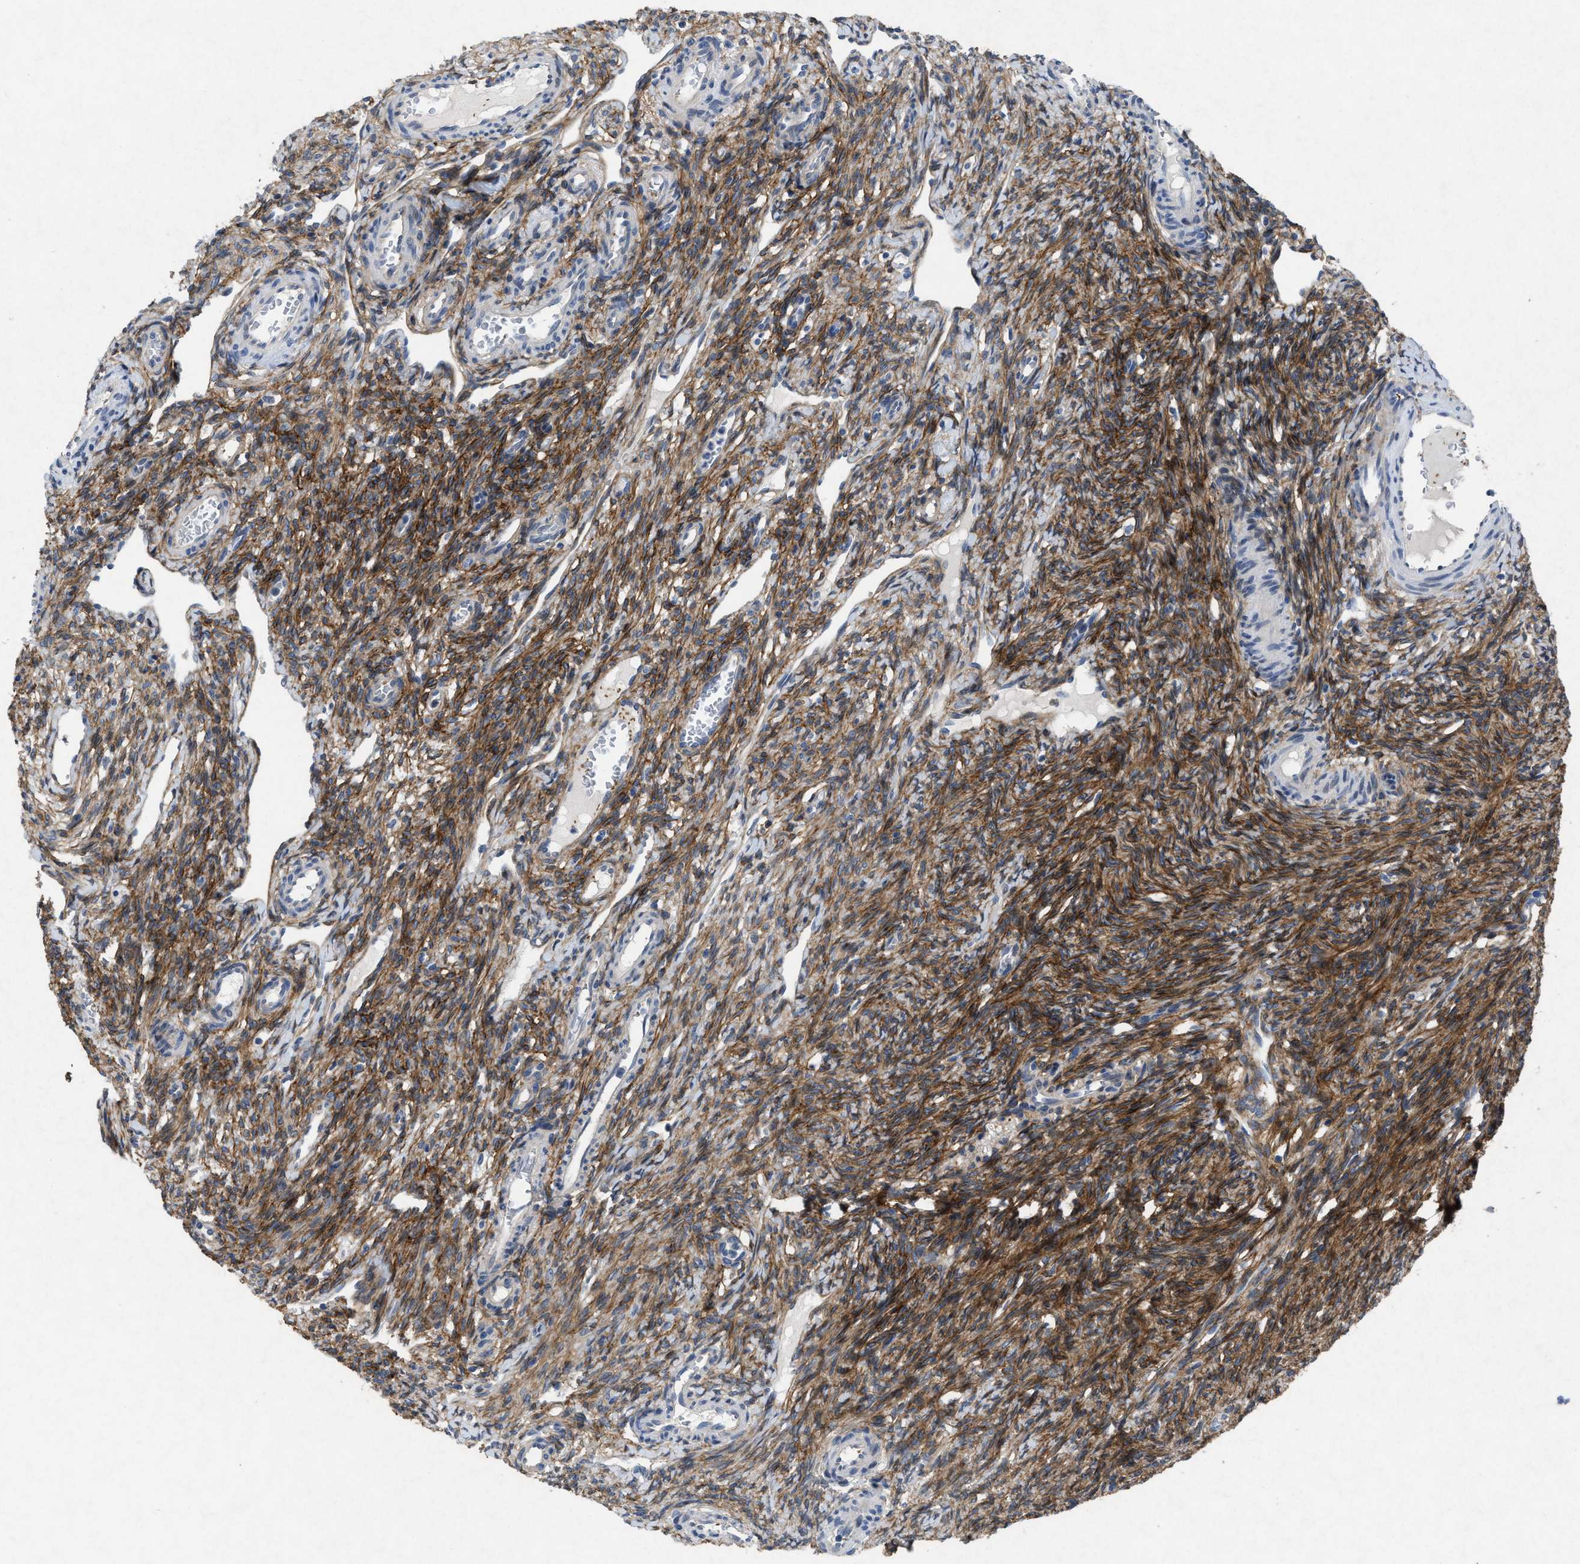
{"staining": {"intensity": "moderate", "quantity": "25%-75%", "location": "cytoplasmic/membranous"}, "tissue": "ovary", "cell_type": "Follicle cells", "image_type": "normal", "snomed": [{"axis": "morphology", "description": "Normal tissue, NOS"}, {"axis": "topography", "description": "Ovary"}], "caption": "This is a micrograph of immunohistochemistry (IHC) staining of unremarkable ovary, which shows moderate staining in the cytoplasmic/membranous of follicle cells.", "gene": "PDGFRA", "patient": {"sex": "female", "age": 33}}